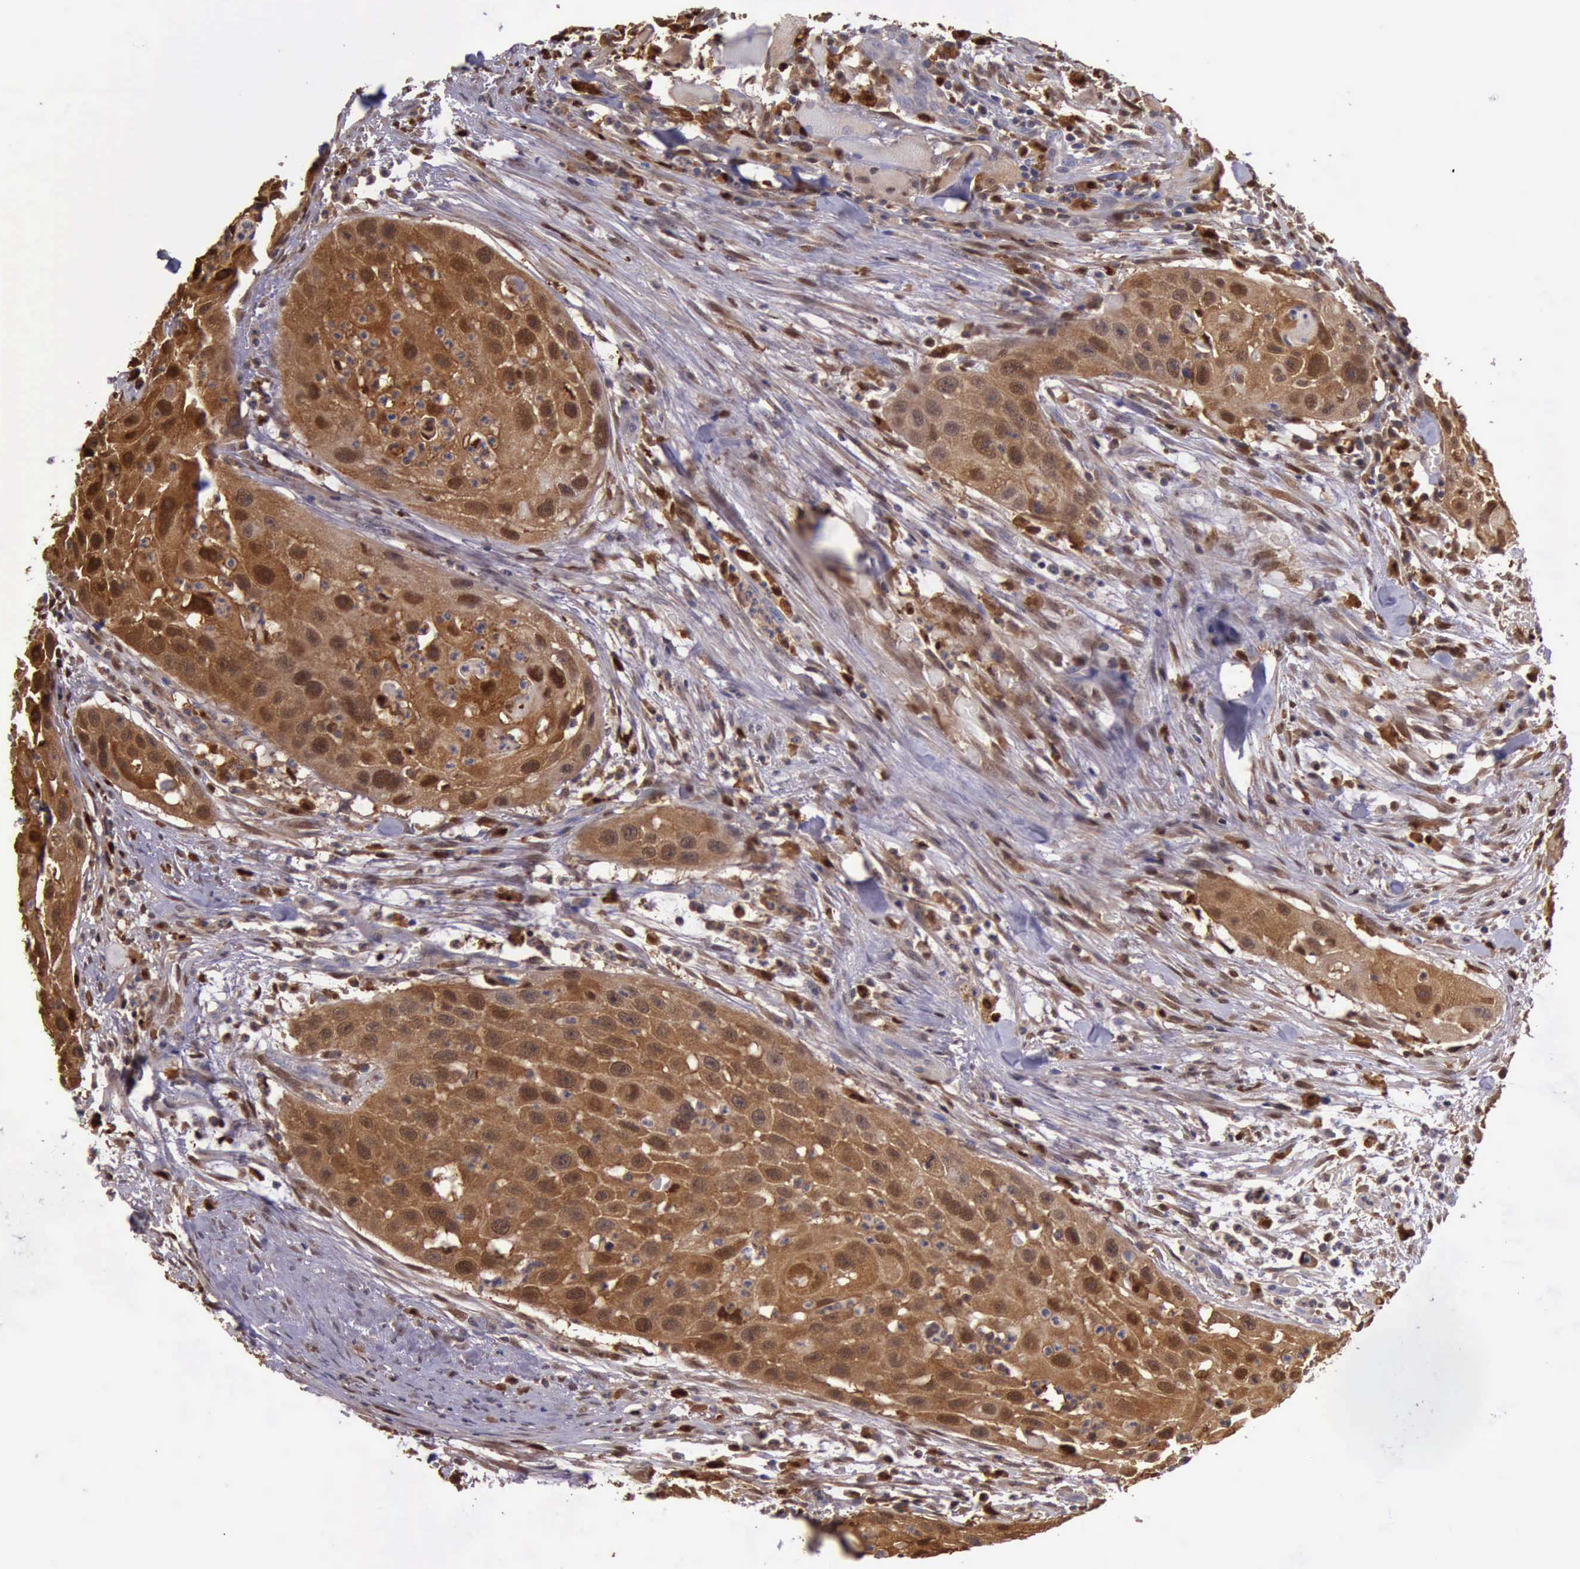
{"staining": {"intensity": "strong", "quantity": "25%-75%", "location": "cytoplasmic/membranous,nuclear"}, "tissue": "head and neck cancer", "cell_type": "Tumor cells", "image_type": "cancer", "snomed": [{"axis": "morphology", "description": "Squamous cell carcinoma, NOS"}, {"axis": "topography", "description": "Head-Neck"}], "caption": "This is an image of immunohistochemistry (IHC) staining of head and neck cancer, which shows strong staining in the cytoplasmic/membranous and nuclear of tumor cells.", "gene": "TYMP", "patient": {"sex": "male", "age": 64}}